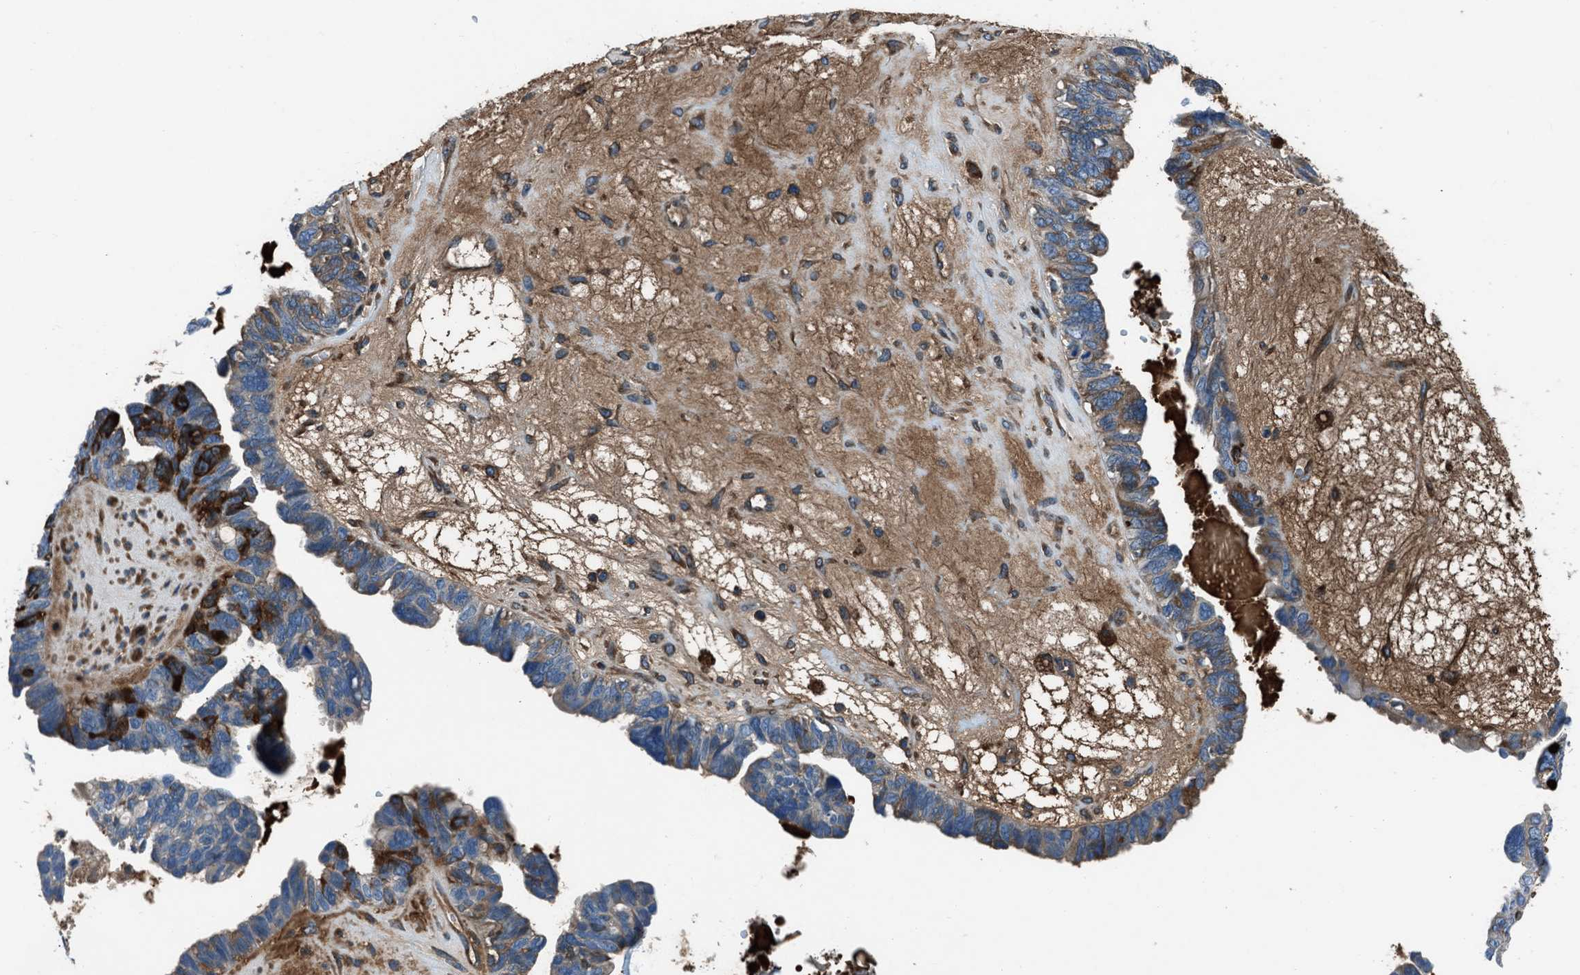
{"staining": {"intensity": "strong", "quantity": "<25%", "location": "cytoplasmic/membranous"}, "tissue": "ovarian cancer", "cell_type": "Tumor cells", "image_type": "cancer", "snomed": [{"axis": "morphology", "description": "Cystadenocarcinoma, serous, NOS"}, {"axis": "topography", "description": "Ovary"}], "caption": "An immunohistochemistry micrograph of neoplastic tissue is shown. Protein staining in brown highlights strong cytoplasmic/membranous positivity in ovarian cancer (serous cystadenocarcinoma) within tumor cells. (Brightfield microscopy of DAB IHC at high magnification).", "gene": "SLC38A6", "patient": {"sex": "female", "age": 79}}